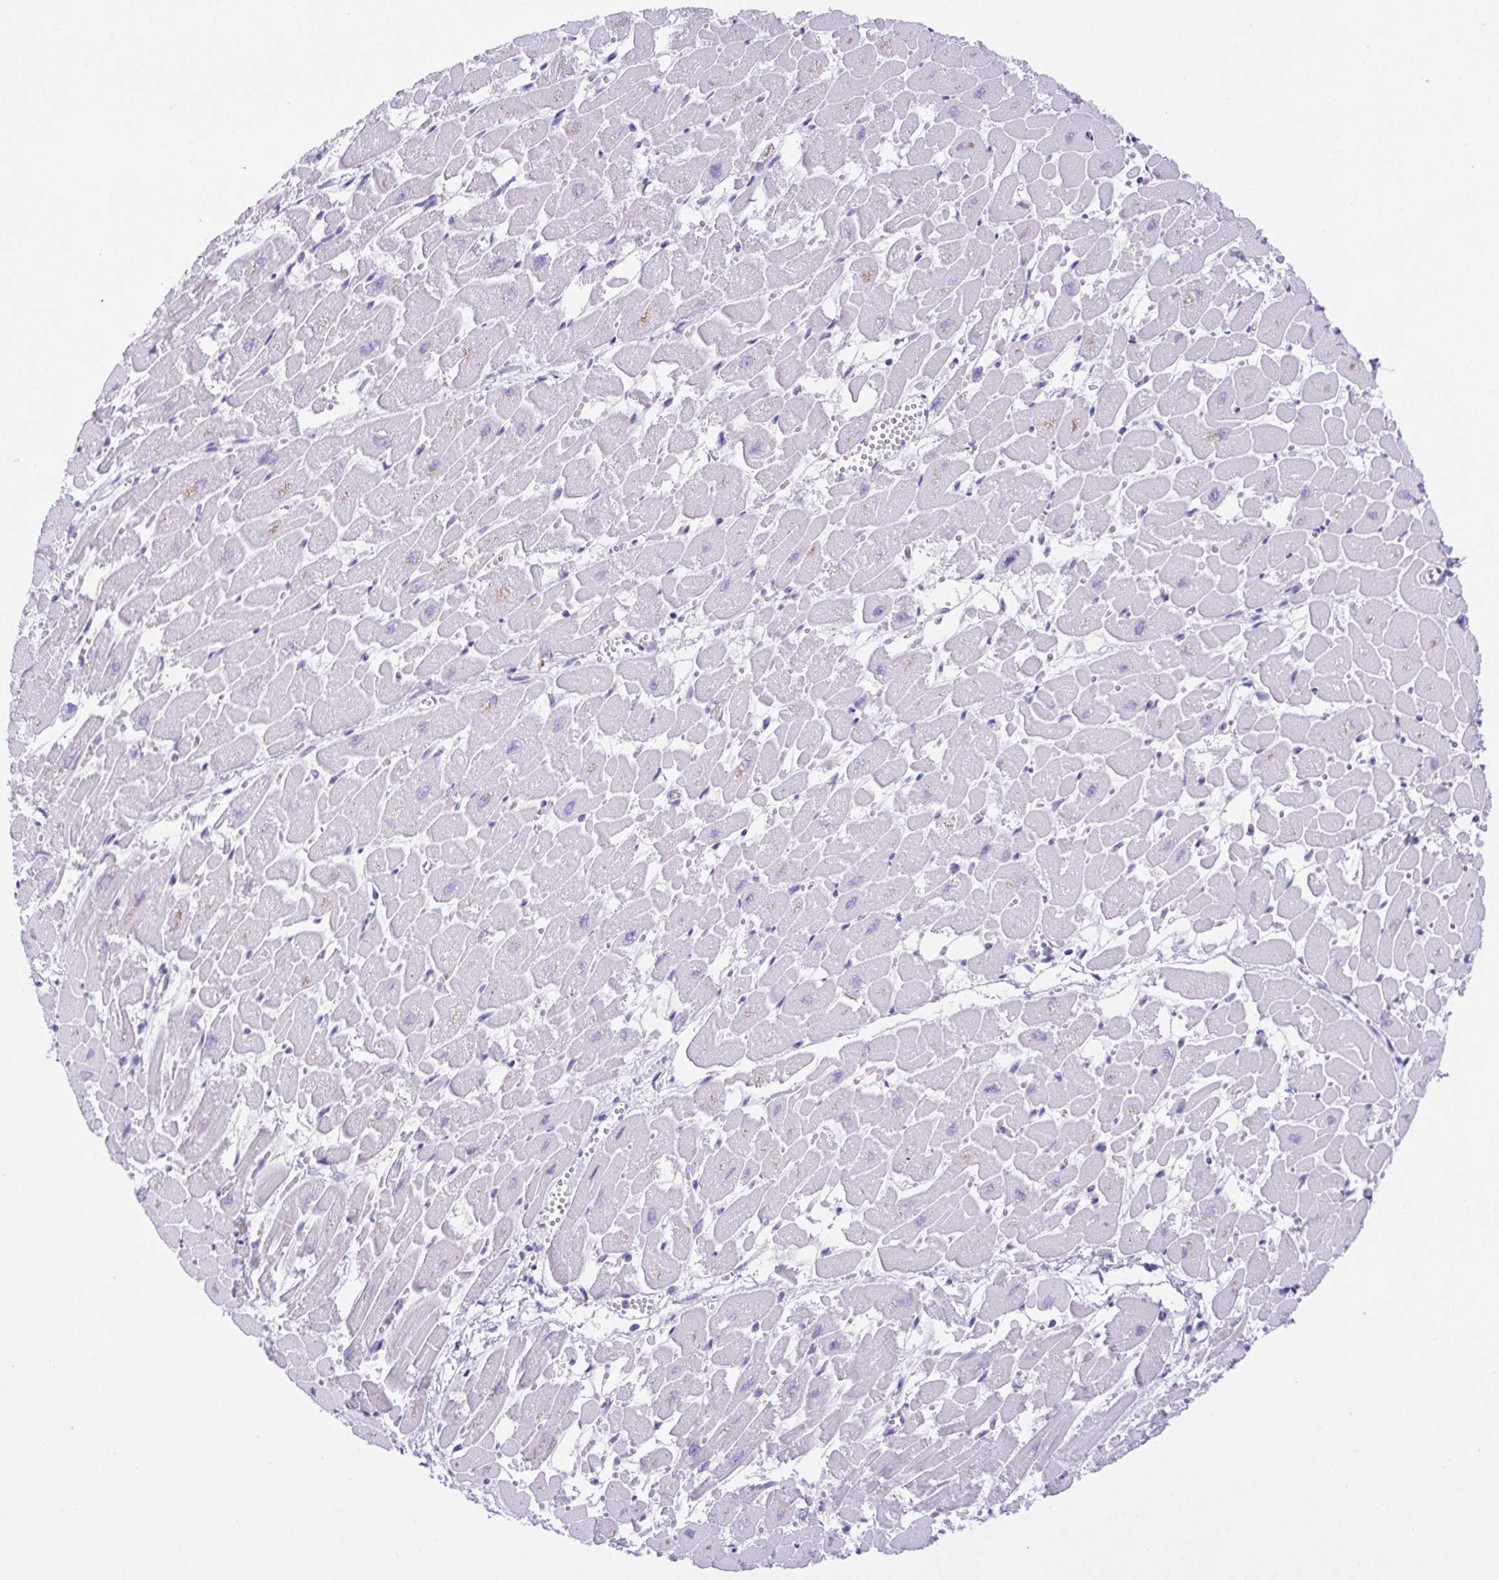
{"staining": {"intensity": "negative", "quantity": "none", "location": "none"}, "tissue": "heart muscle", "cell_type": "Cardiomyocytes", "image_type": "normal", "snomed": [{"axis": "morphology", "description": "Normal tissue, NOS"}, {"axis": "topography", "description": "Heart"}], "caption": "This micrograph is of benign heart muscle stained with immunohistochemistry to label a protein in brown with the nuclei are counter-stained blue. There is no staining in cardiomyocytes. (Immunohistochemistry (ihc), brightfield microscopy, high magnification).", "gene": "LUZP4", "patient": {"sex": "female", "age": 52}}